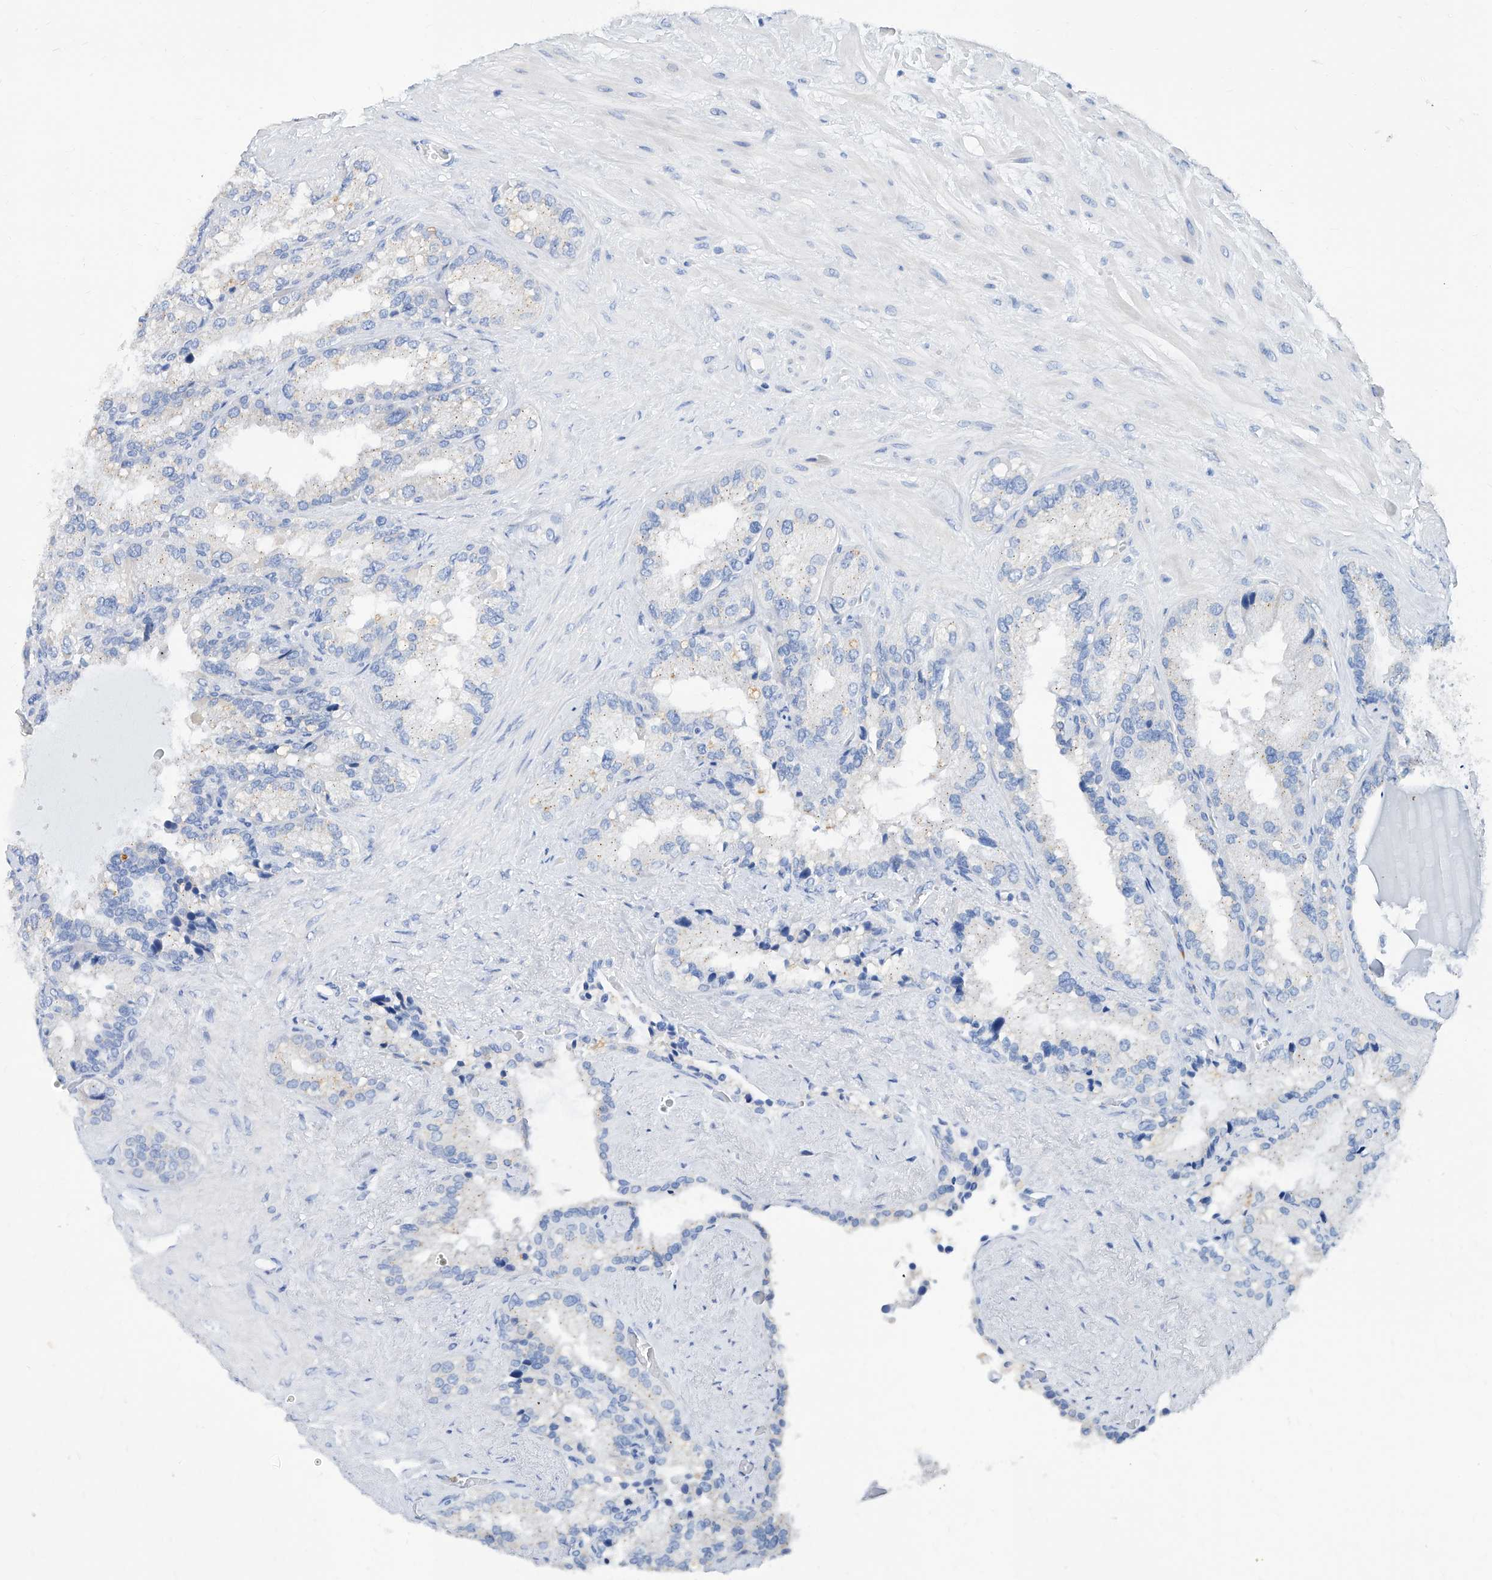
{"staining": {"intensity": "negative", "quantity": "none", "location": "none"}, "tissue": "seminal vesicle", "cell_type": "Glandular cells", "image_type": "normal", "snomed": [{"axis": "morphology", "description": "Normal tissue, NOS"}, {"axis": "topography", "description": "Prostate"}, {"axis": "topography", "description": "Seminal veicle"}], "caption": "Glandular cells show no significant positivity in unremarkable seminal vesicle. (Brightfield microscopy of DAB (3,3'-diaminobenzidine) IHC at high magnification).", "gene": "SLC25A29", "patient": {"sex": "male", "age": 68}}